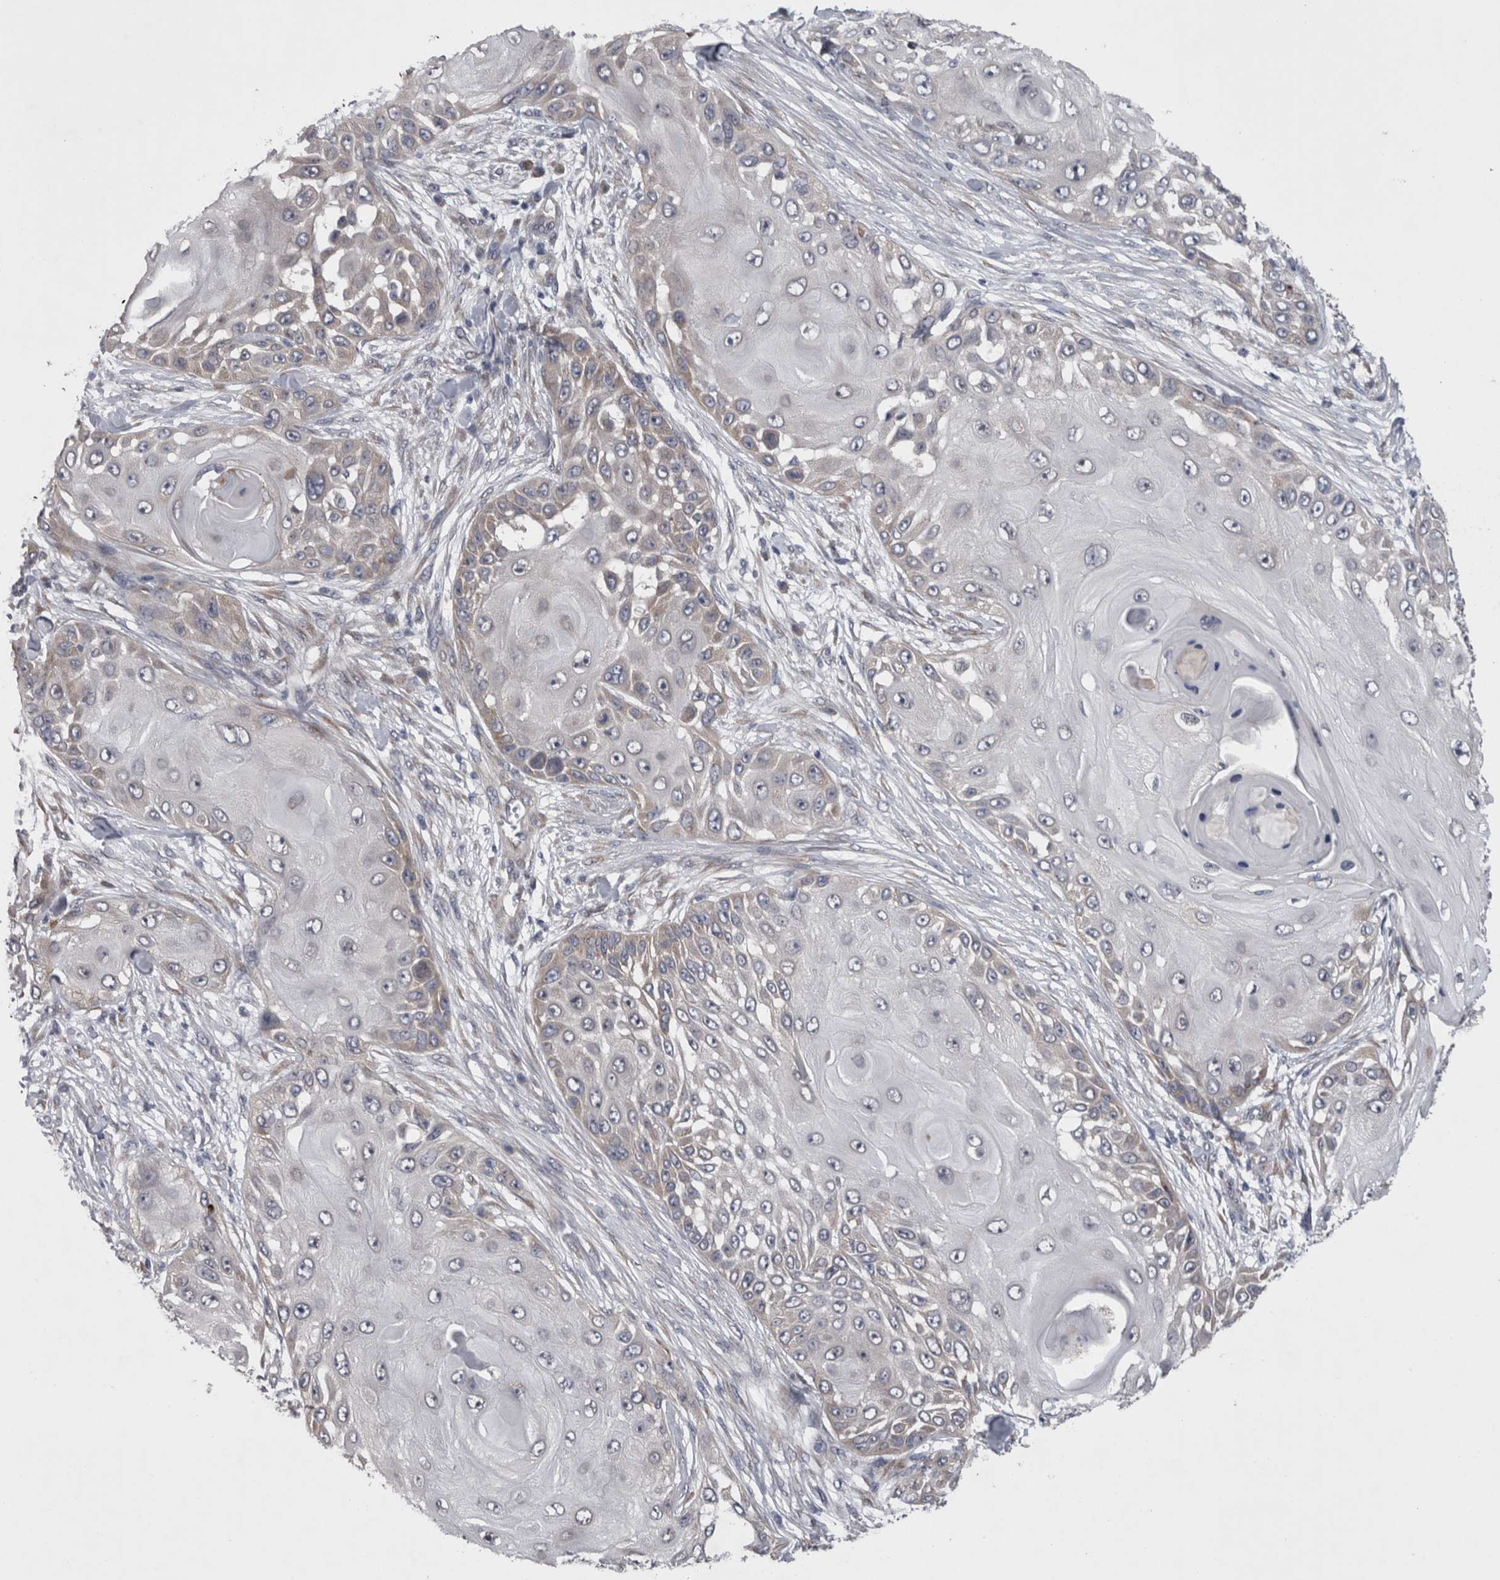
{"staining": {"intensity": "negative", "quantity": "none", "location": "none"}, "tissue": "skin cancer", "cell_type": "Tumor cells", "image_type": "cancer", "snomed": [{"axis": "morphology", "description": "Squamous cell carcinoma, NOS"}, {"axis": "topography", "description": "Skin"}], "caption": "A high-resolution photomicrograph shows IHC staining of skin cancer, which displays no significant positivity in tumor cells. (Brightfield microscopy of DAB (3,3'-diaminobenzidine) IHC at high magnification).", "gene": "DDX6", "patient": {"sex": "female", "age": 44}}